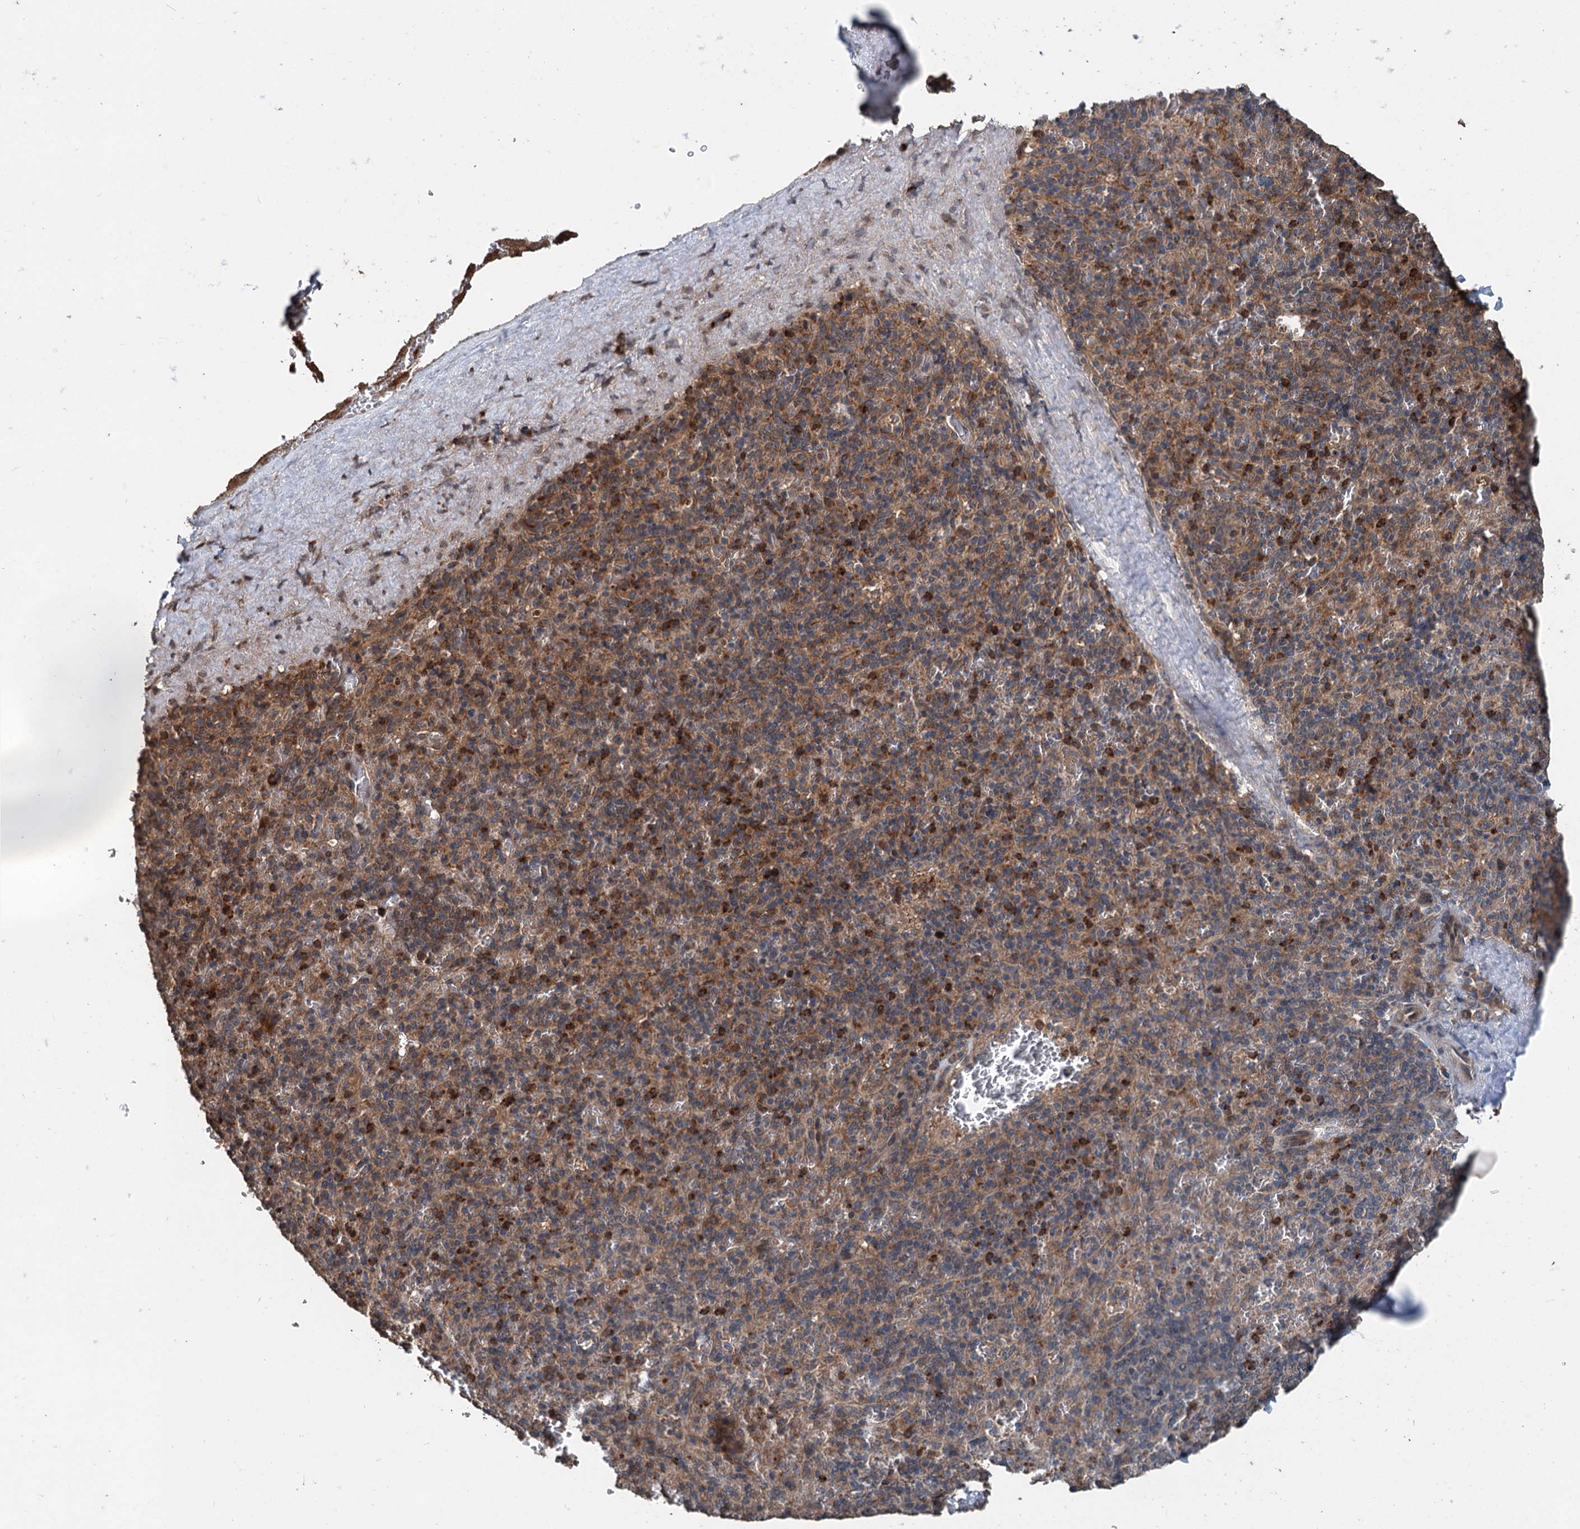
{"staining": {"intensity": "strong", "quantity": "25%-75%", "location": "cytoplasmic/membranous"}, "tissue": "spleen", "cell_type": "Cells in red pulp", "image_type": "normal", "snomed": [{"axis": "morphology", "description": "Normal tissue, NOS"}, {"axis": "topography", "description": "Spleen"}], "caption": "Protein analysis of benign spleen displays strong cytoplasmic/membranous expression in approximately 25%-75% of cells in red pulp. The protein is stained brown, and the nuclei are stained in blue (DAB (3,3'-diaminobenzidine) IHC with brightfield microscopy, high magnification).", "gene": "N4BP2L2", "patient": {"sex": "male", "age": 82}}